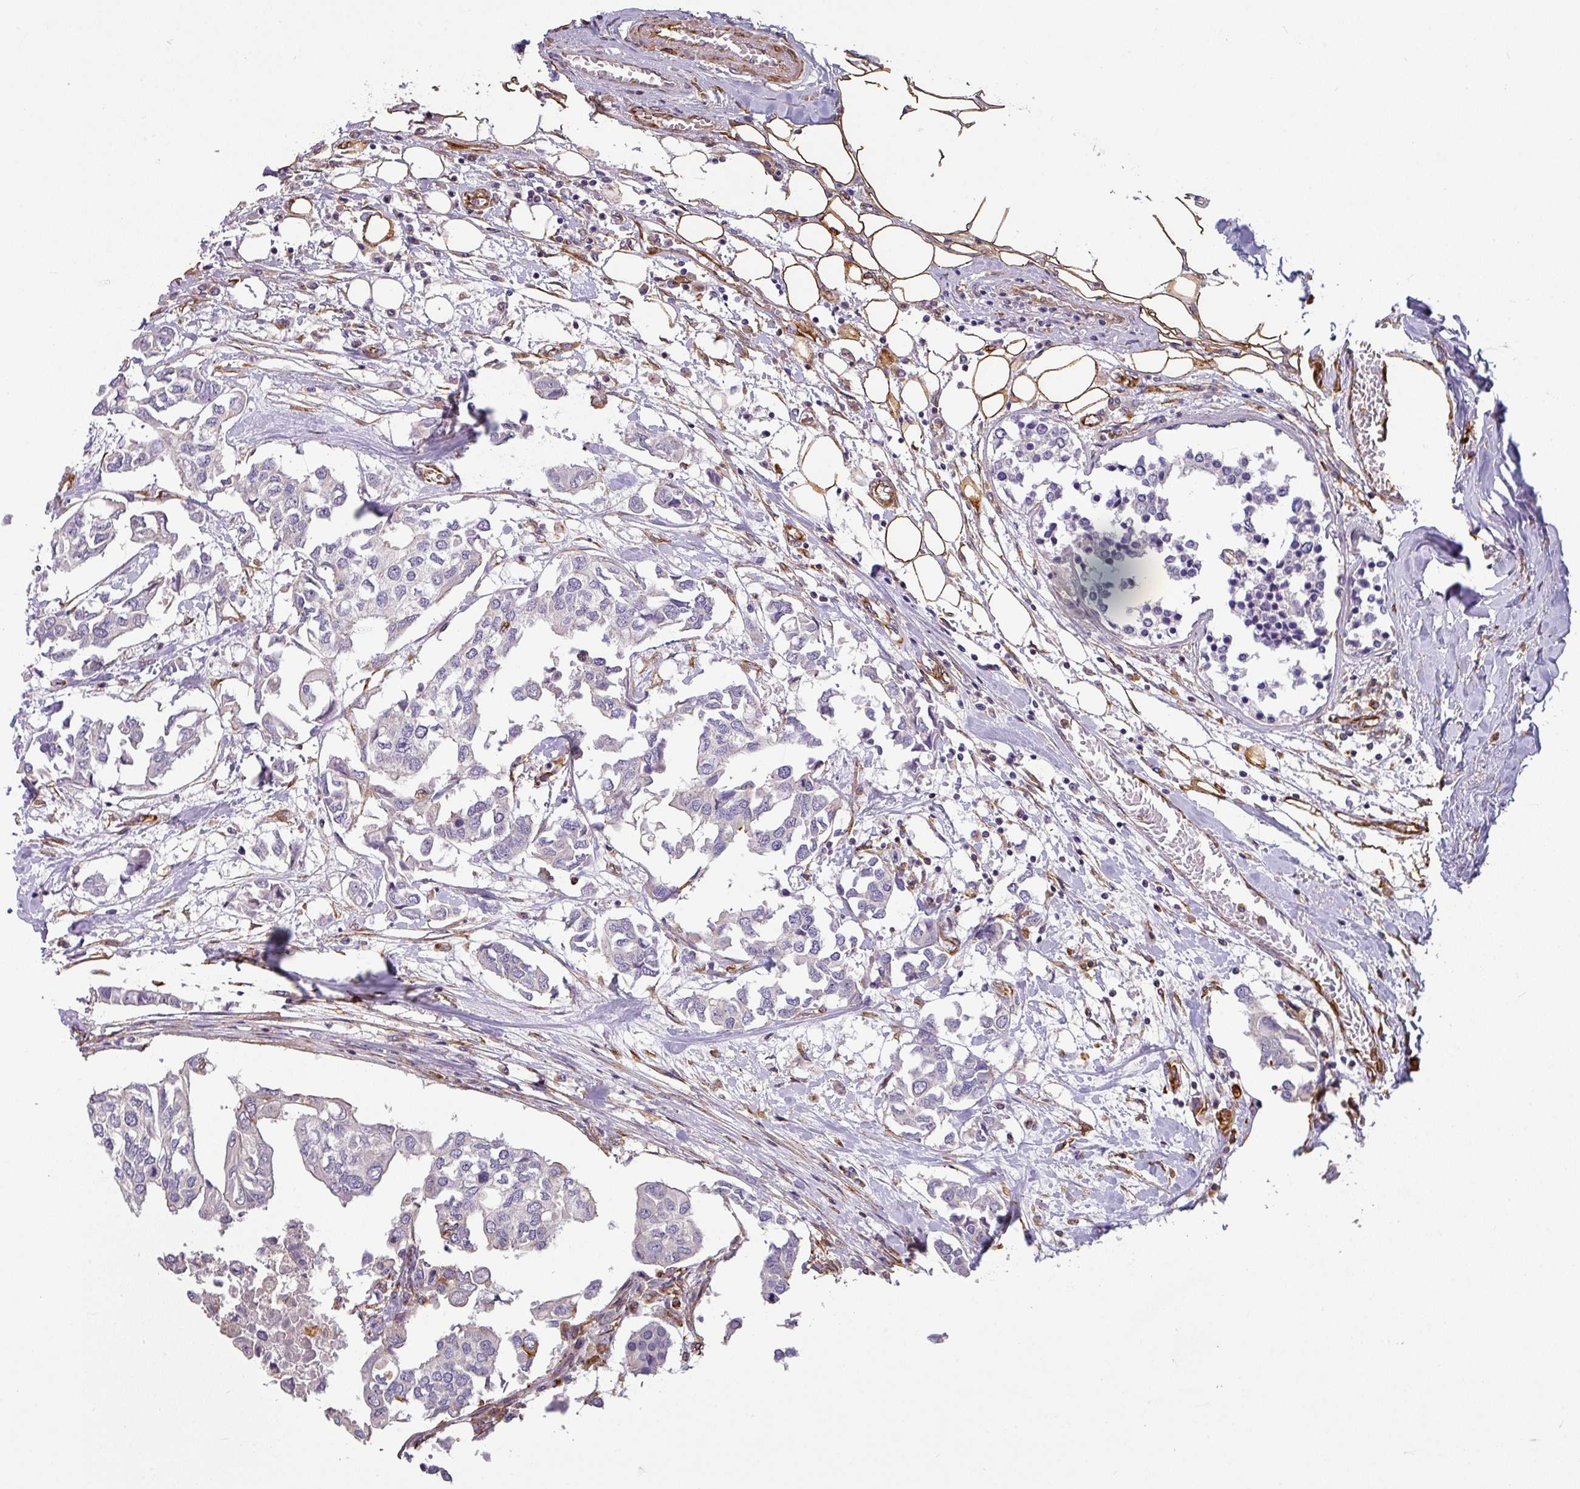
{"staining": {"intensity": "negative", "quantity": "none", "location": "none"}, "tissue": "breast cancer", "cell_type": "Tumor cells", "image_type": "cancer", "snomed": [{"axis": "morphology", "description": "Duct carcinoma"}, {"axis": "topography", "description": "Breast"}], "caption": "This micrograph is of breast cancer (intraductal carcinoma) stained with immunohistochemistry to label a protein in brown with the nuclei are counter-stained blue. There is no expression in tumor cells. (DAB IHC visualized using brightfield microscopy, high magnification).", "gene": "ZNF280C", "patient": {"sex": "female", "age": 83}}